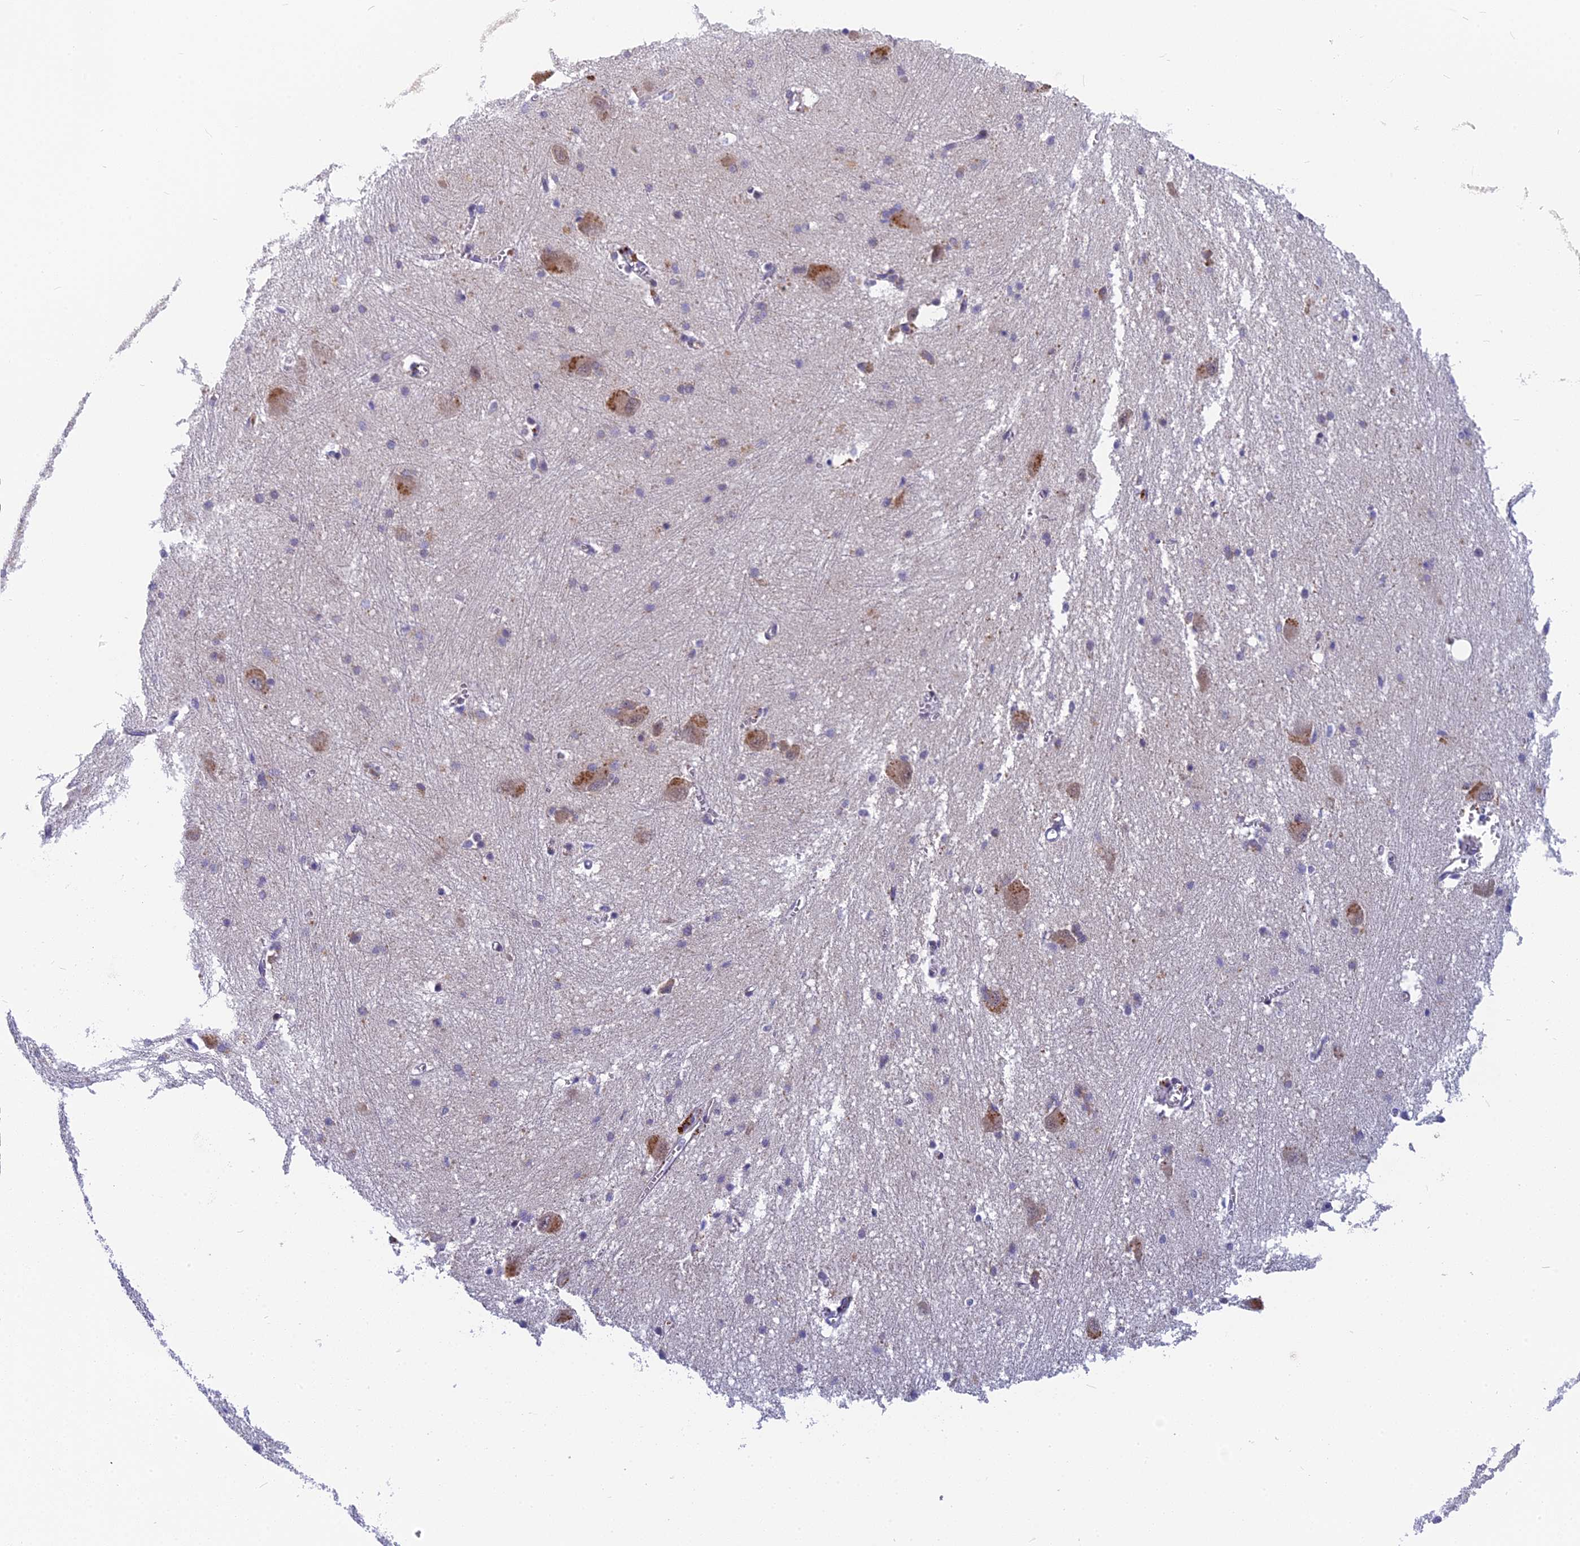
{"staining": {"intensity": "moderate", "quantity": "25%-75%", "location": "cytoplasmic/membranous"}, "tissue": "caudate", "cell_type": "Glial cells", "image_type": "normal", "snomed": [{"axis": "morphology", "description": "Normal tissue, NOS"}, {"axis": "topography", "description": "Lateral ventricle wall"}], "caption": "Immunohistochemistry histopathology image of unremarkable human caudate stained for a protein (brown), which reveals medium levels of moderate cytoplasmic/membranous staining in approximately 25%-75% of glial cells.", "gene": "CMC1", "patient": {"sex": "male", "age": 37}}